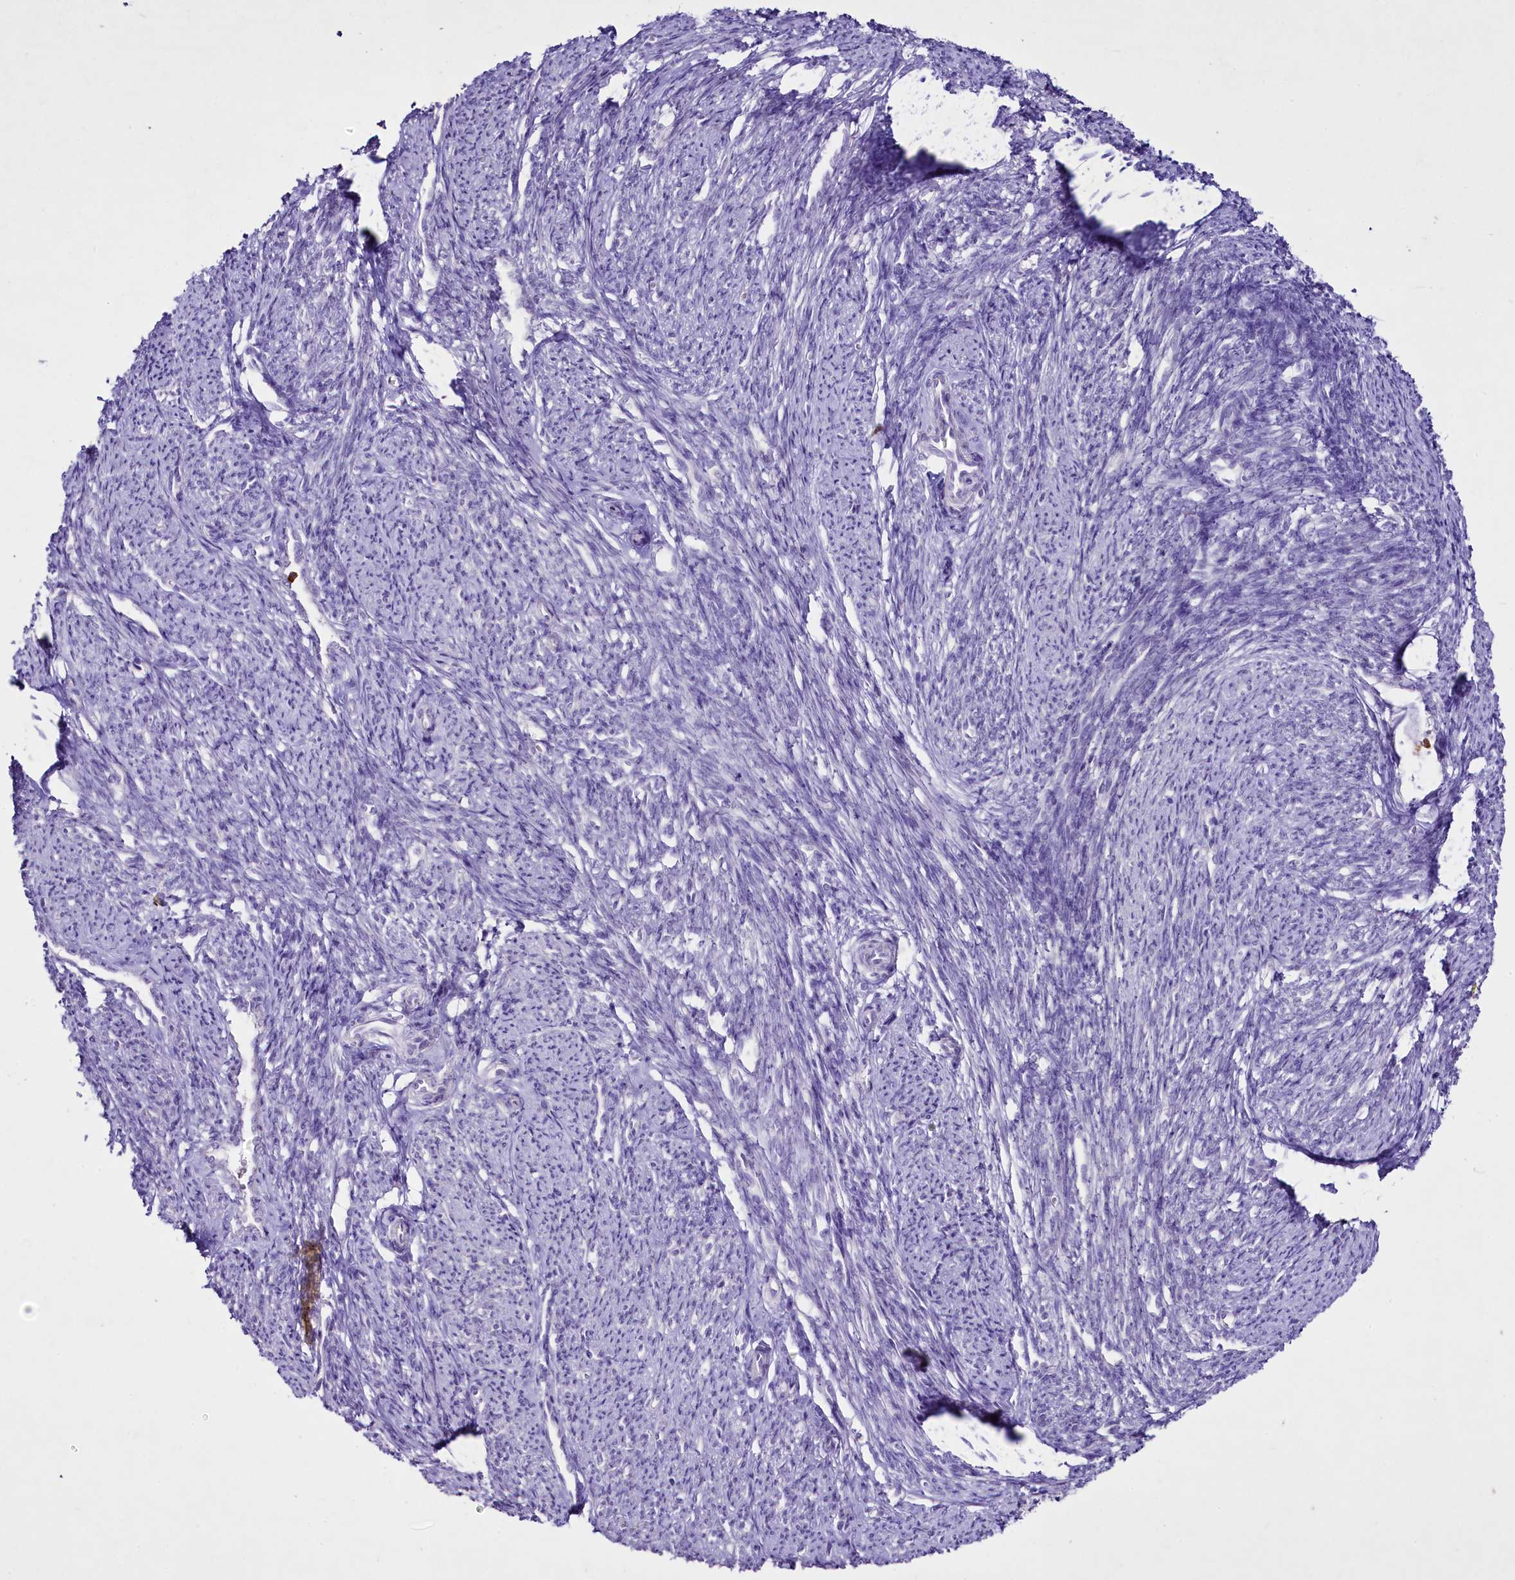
{"staining": {"intensity": "negative", "quantity": "none", "location": "none"}, "tissue": "smooth muscle", "cell_type": "Smooth muscle cells", "image_type": "normal", "snomed": [{"axis": "morphology", "description": "Normal tissue, NOS"}, {"axis": "topography", "description": "Smooth muscle"}, {"axis": "topography", "description": "Uterus"}], "caption": "There is no significant positivity in smooth muscle cells of smooth muscle. Nuclei are stained in blue.", "gene": "FAM209B", "patient": {"sex": "female", "age": 59}}